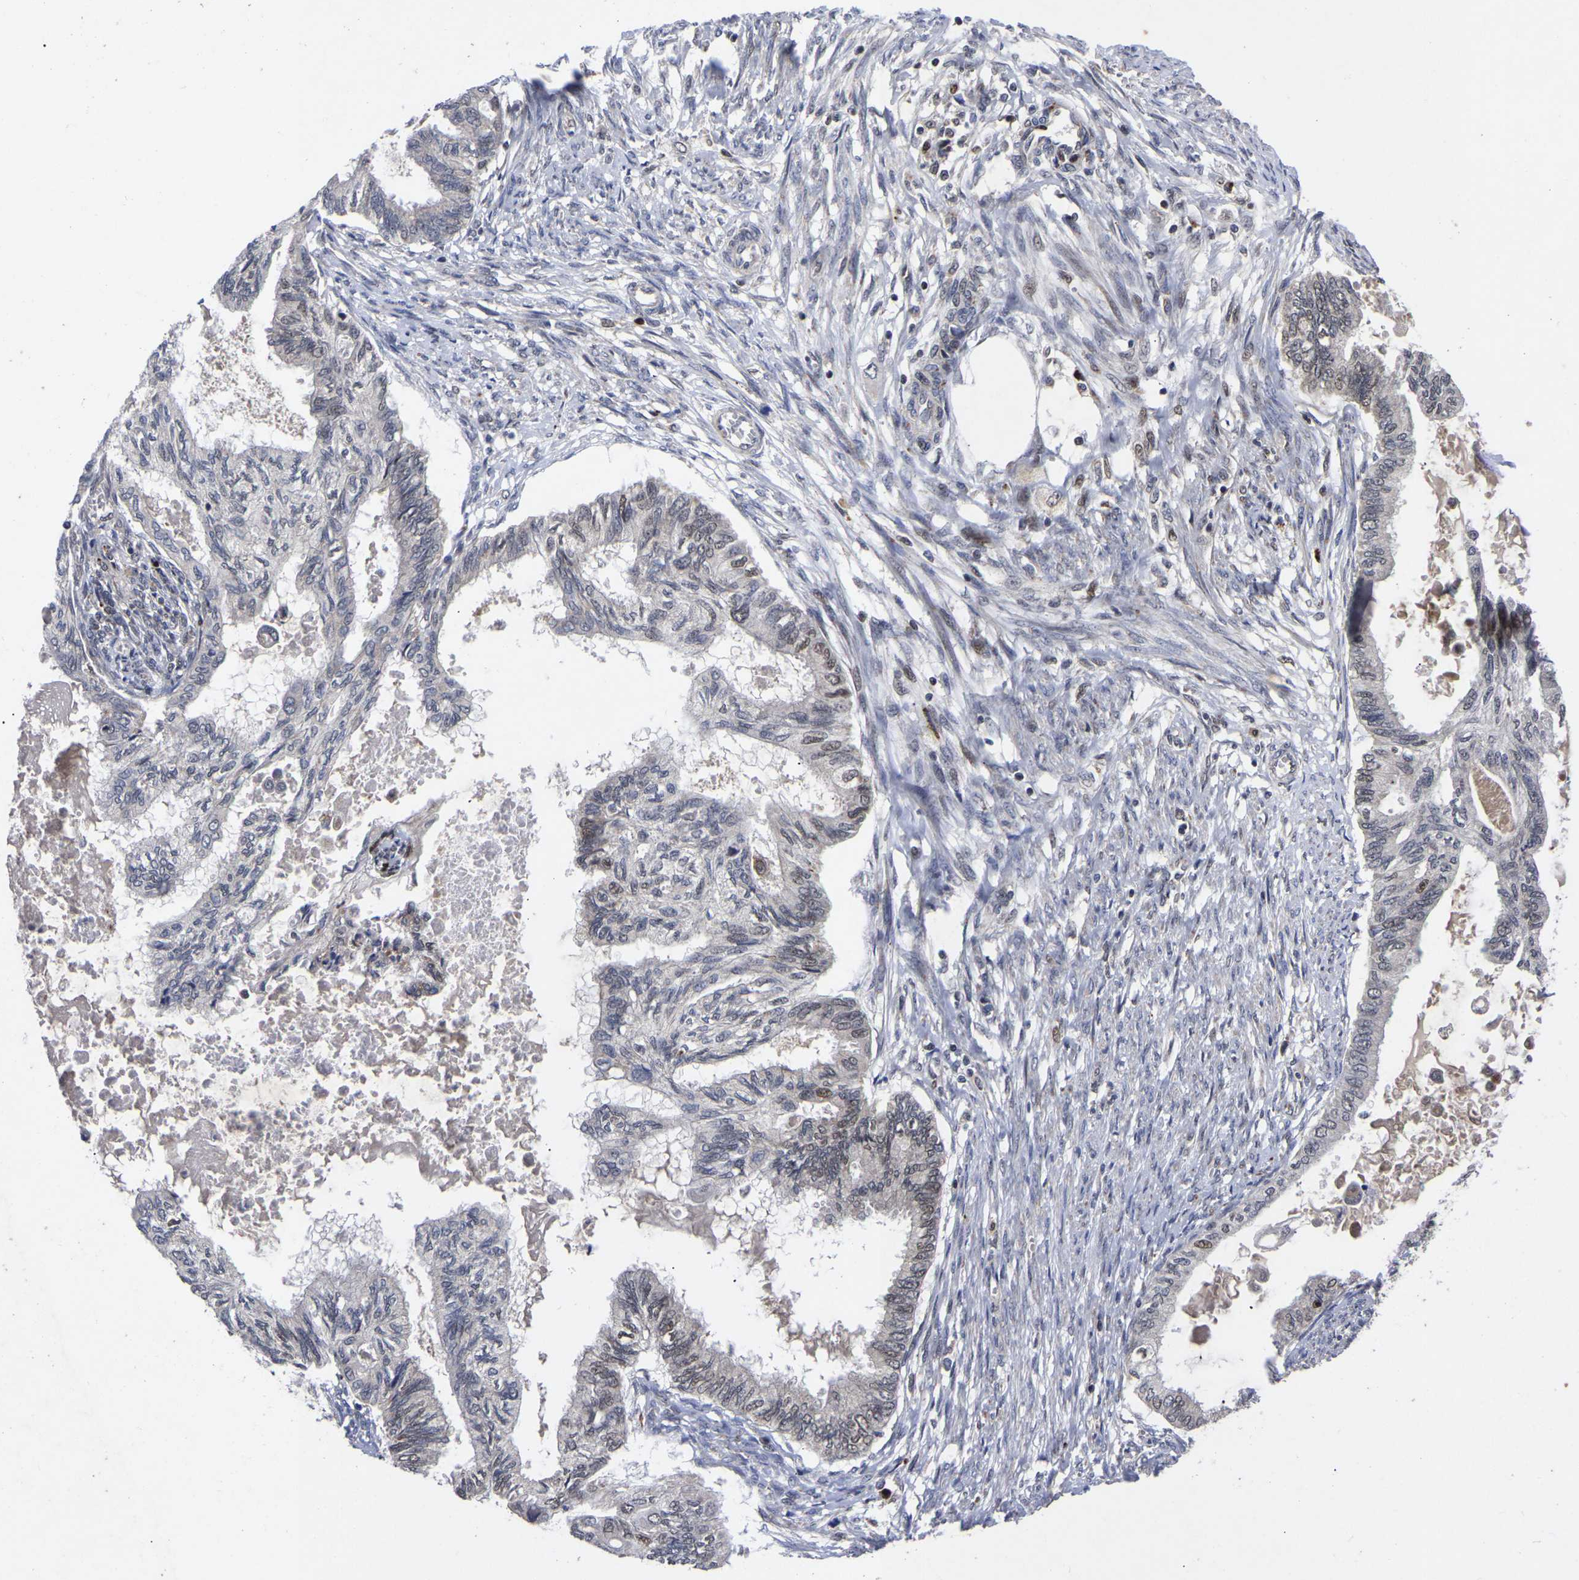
{"staining": {"intensity": "weak", "quantity": "<25%", "location": "nuclear"}, "tissue": "cervical cancer", "cell_type": "Tumor cells", "image_type": "cancer", "snomed": [{"axis": "morphology", "description": "Normal tissue, NOS"}, {"axis": "morphology", "description": "Adenocarcinoma, NOS"}, {"axis": "topography", "description": "Cervix"}, {"axis": "topography", "description": "Endometrium"}], "caption": "IHC micrograph of cervical cancer (adenocarcinoma) stained for a protein (brown), which exhibits no staining in tumor cells.", "gene": "JUNB", "patient": {"sex": "female", "age": 86}}